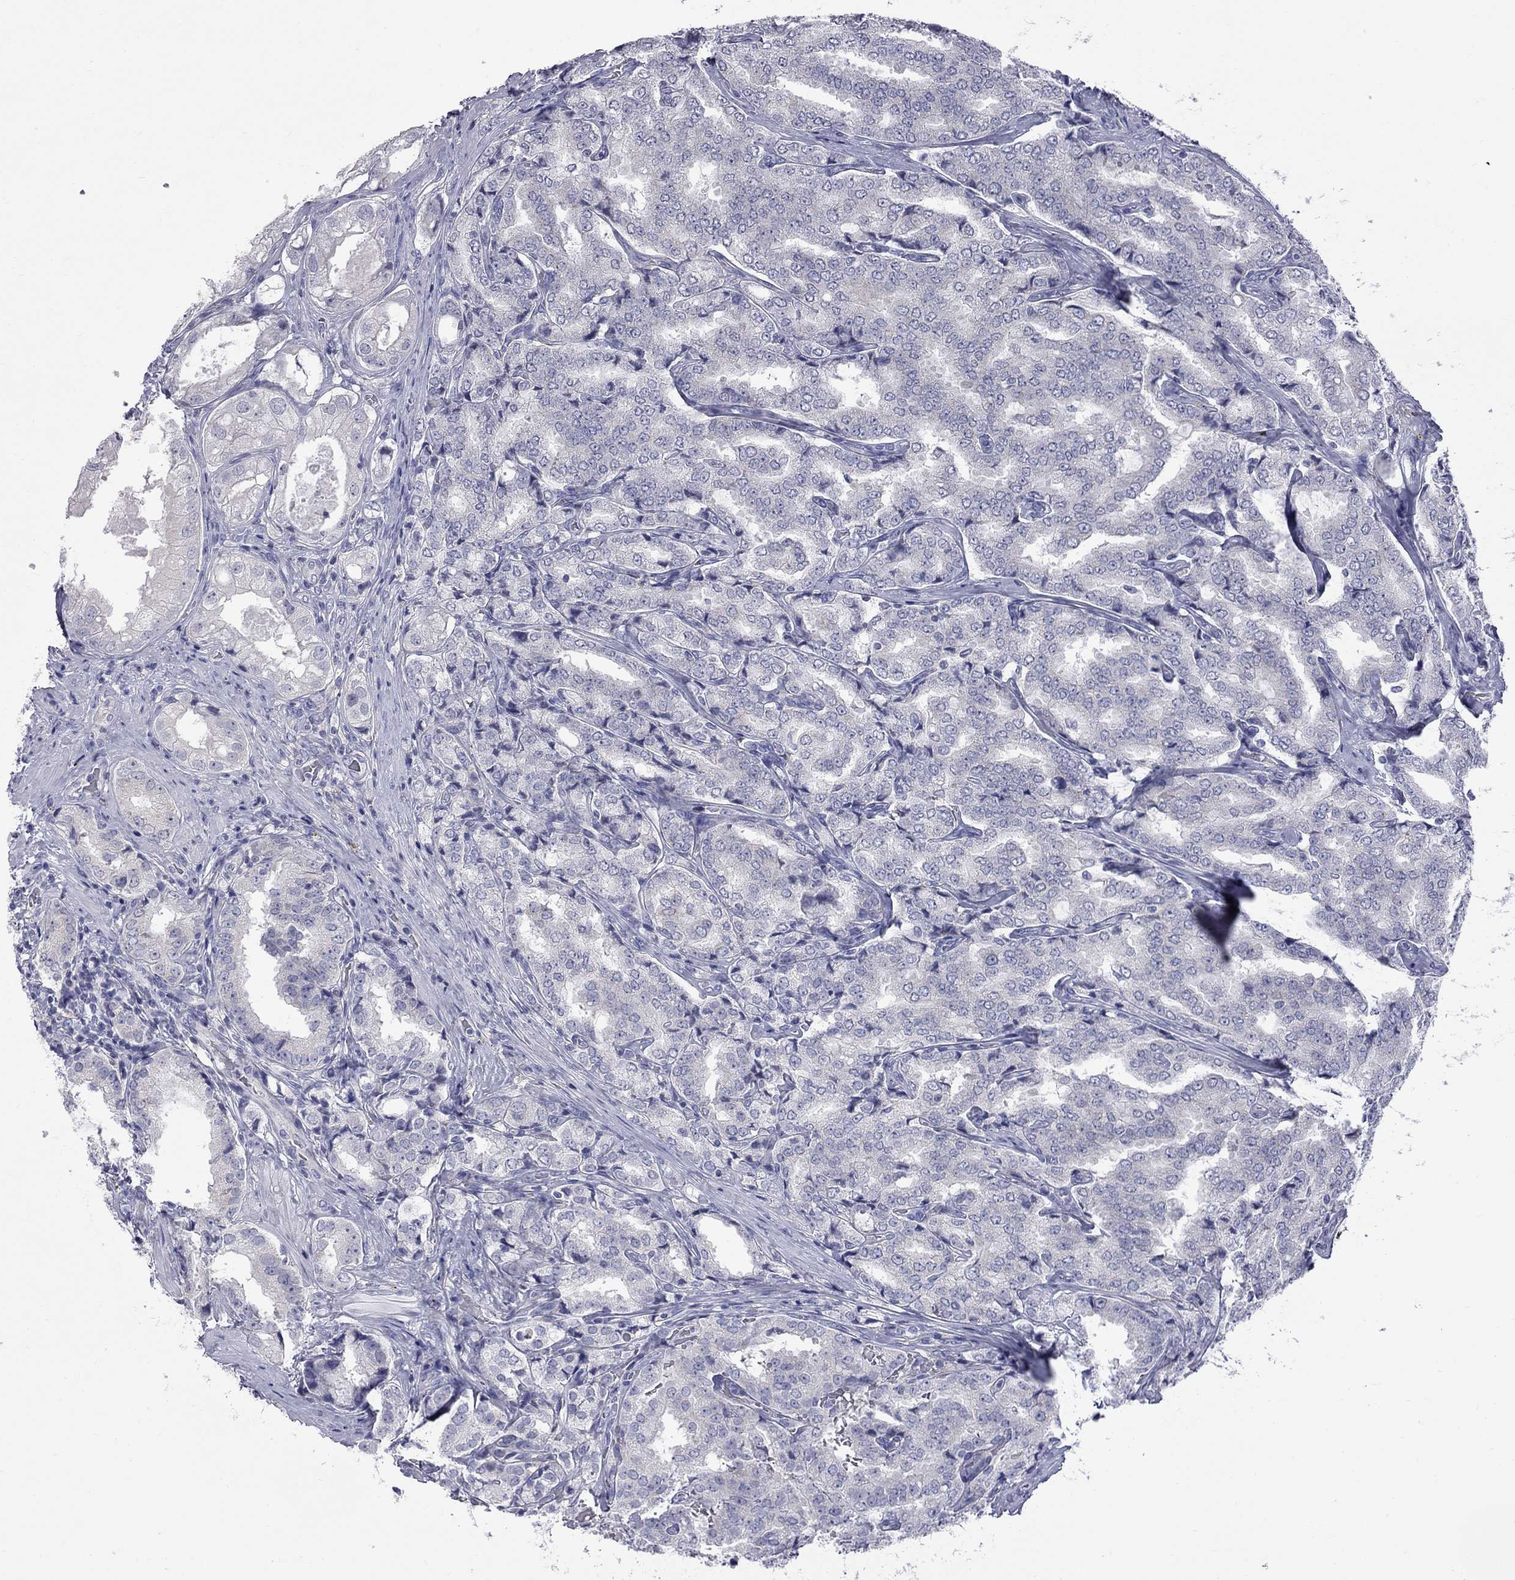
{"staining": {"intensity": "negative", "quantity": "none", "location": "none"}, "tissue": "prostate cancer", "cell_type": "Tumor cells", "image_type": "cancer", "snomed": [{"axis": "morphology", "description": "Adenocarcinoma, NOS"}, {"axis": "topography", "description": "Prostate"}], "caption": "There is no significant positivity in tumor cells of adenocarcinoma (prostate).", "gene": "ABCB4", "patient": {"sex": "male", "age": 65}}